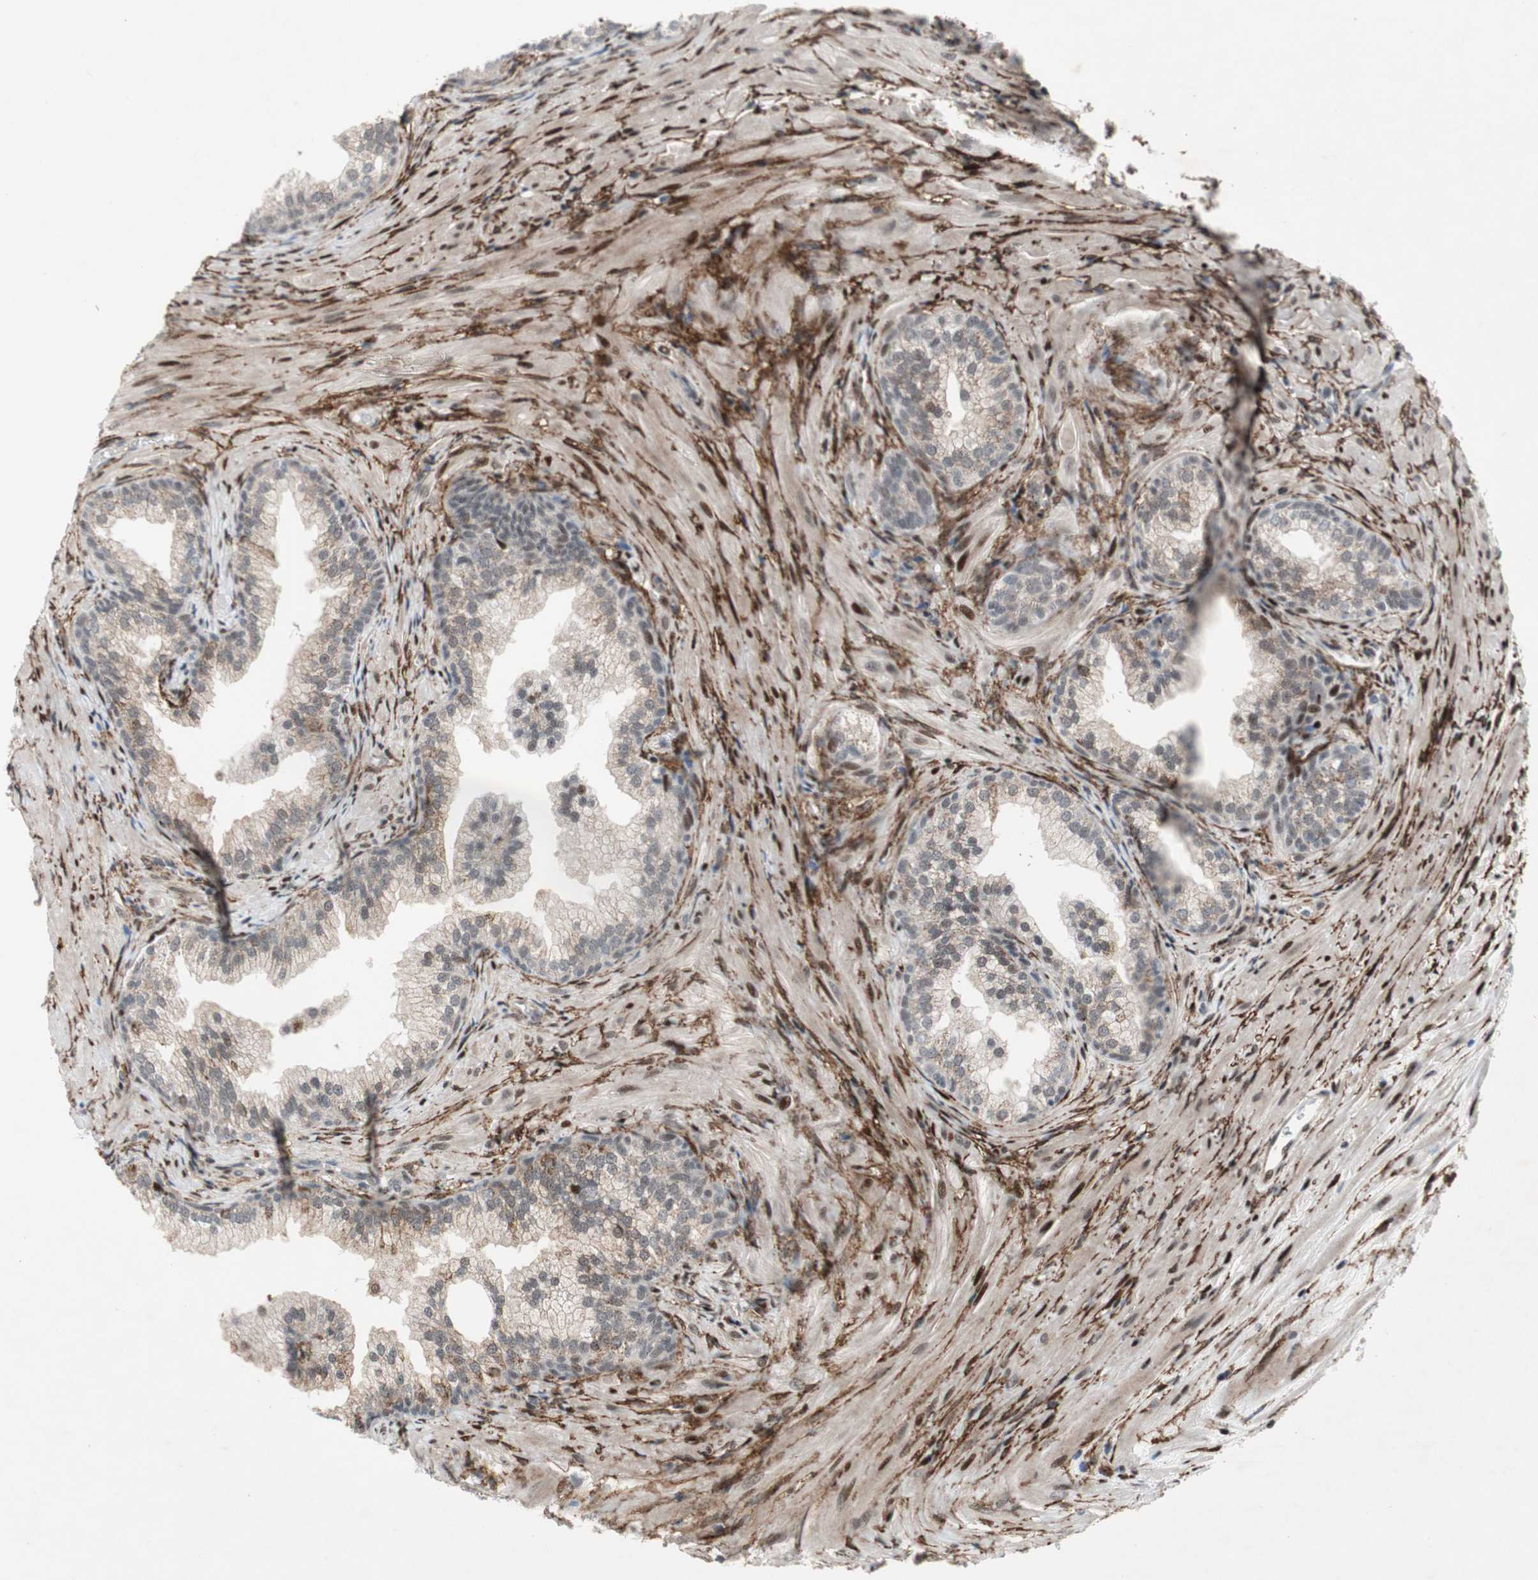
{"staining": {"intensity": "weak", "quantity": "25%-75%", "location": "cytoplasmic/membranous"}, "tissue": "prostate", "cell_type": "Glandular cells", "image_type": "normal", "snomed": [{"axis": "morphology", "description": "Normal tissue, NOS"}, {"axis": "topography", "description": "Prostate"}], "caption": "Prostate stained with DAB (3,3'-diaminobenzidine) immunohistochemistry (IHC) reveals low levels of weak cytoplasmic/membranous expression in about 25%-75% of glandular cells.", "gene": "FBXO44", "patient": {"sex": "male", "age": 76}}